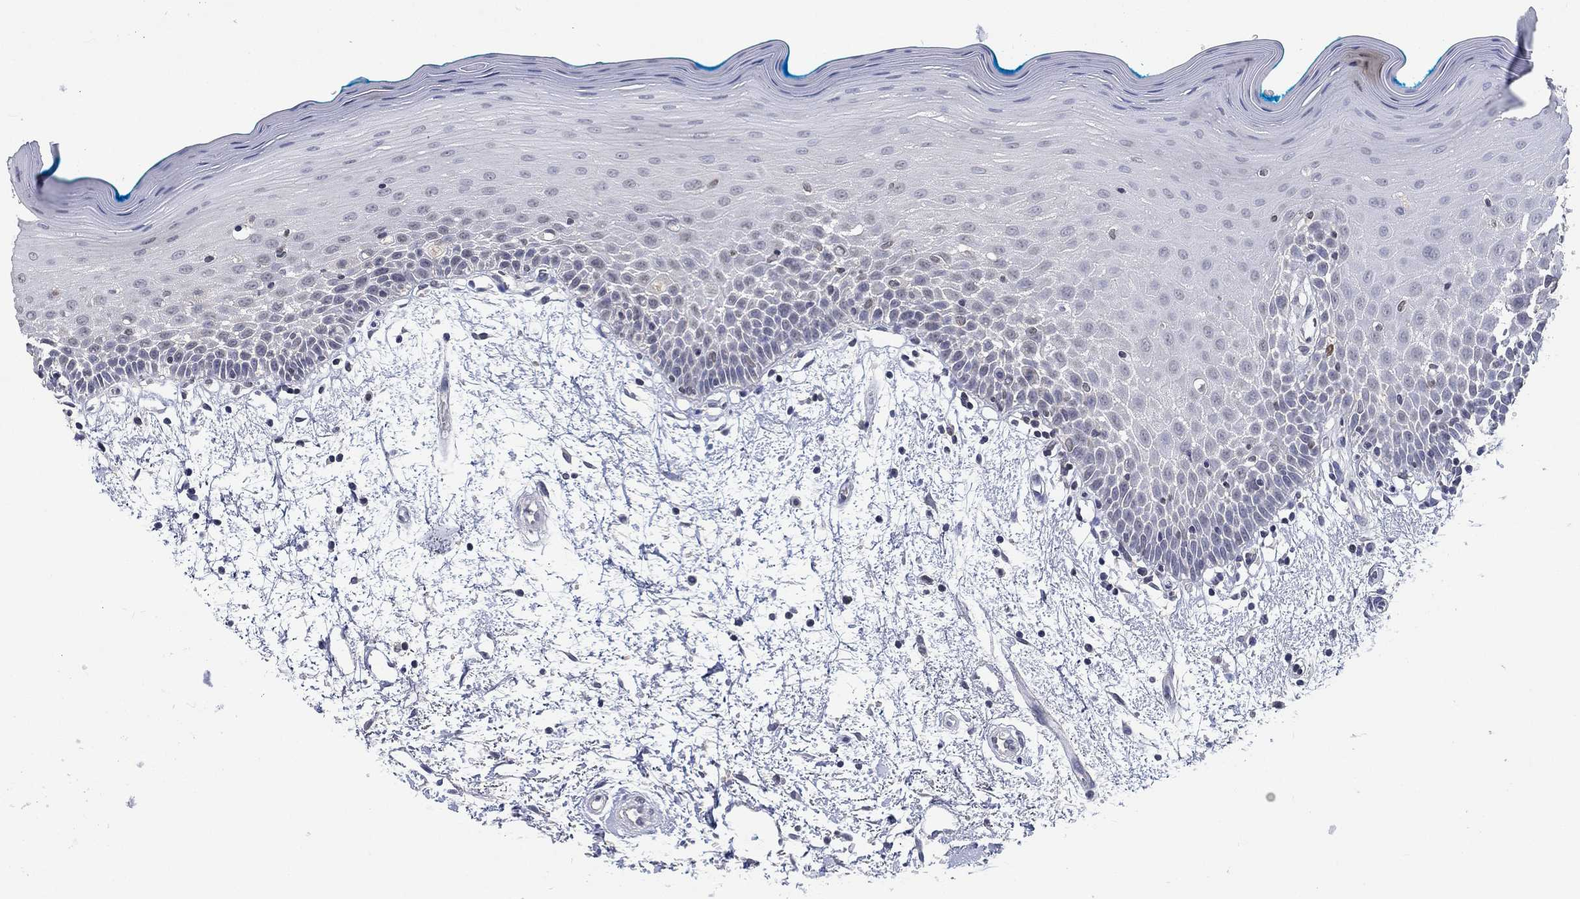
{"staining": {"intensity": "negative", "quantity": "none", "location": "none"}, "tissue": "oral mucosa", "cell_type": "Squamous epithelial cells", "image_type": "normal", "snomed": [{"axis": "morphology", "description": "Normal tissue, NOS"}, {"axis": "morphology", "description": "Squamous cell carcinoma, NOS"}, {"axis": "topography", "description": "Oral tissue"}, {"axis": "topography", "description": "Head-Neck"}], "caption": "Human oral mucosa stained for a protein using immunohistochemistry shows no positivity in squamous epithelial cells.", "gene": "ZBTB18", "patient": {"sex": "female", "age": 75}}